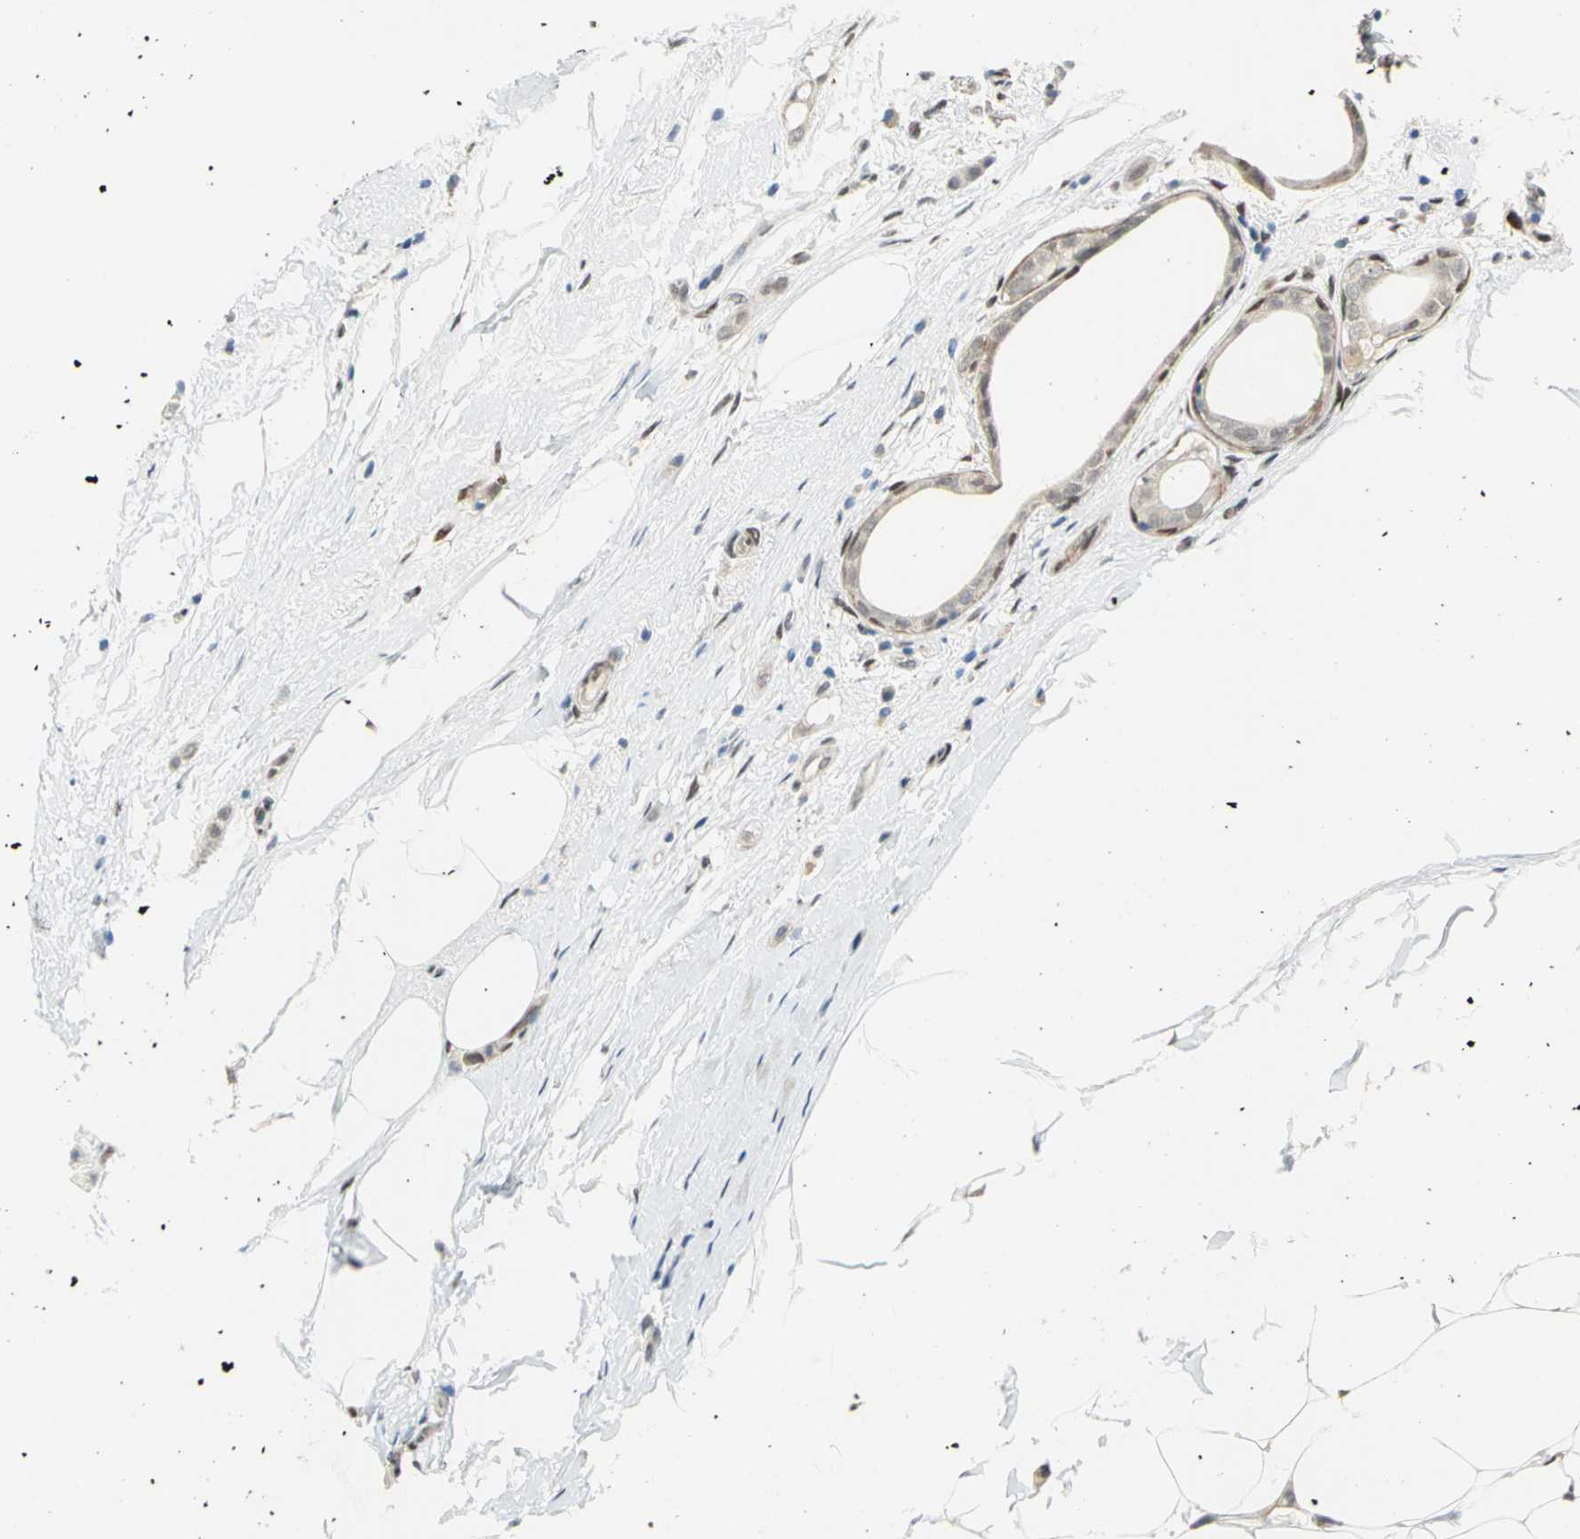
{"staining": {"intensity": "weak", "quantity": "<25%", "location": "cytoplasmic/membranous,nuclear"}, "tissue": "breast cancer", "cell_type": "Tumor cells", "image_type": "cancer", "snomed": [{"axis": "morphology", "description": "Lobular carcinoma"}, {"axis": "topography", "description": "Breast"}], "caption": "Immunohistochemistry (IHC) image of neoplastic tissue: human breast lobular carcinoma stained with DAB shows no significant protein positivity in tumor cells.", "gene": "RBFOX2", "patient": {"sex": "female", "age": 55}}